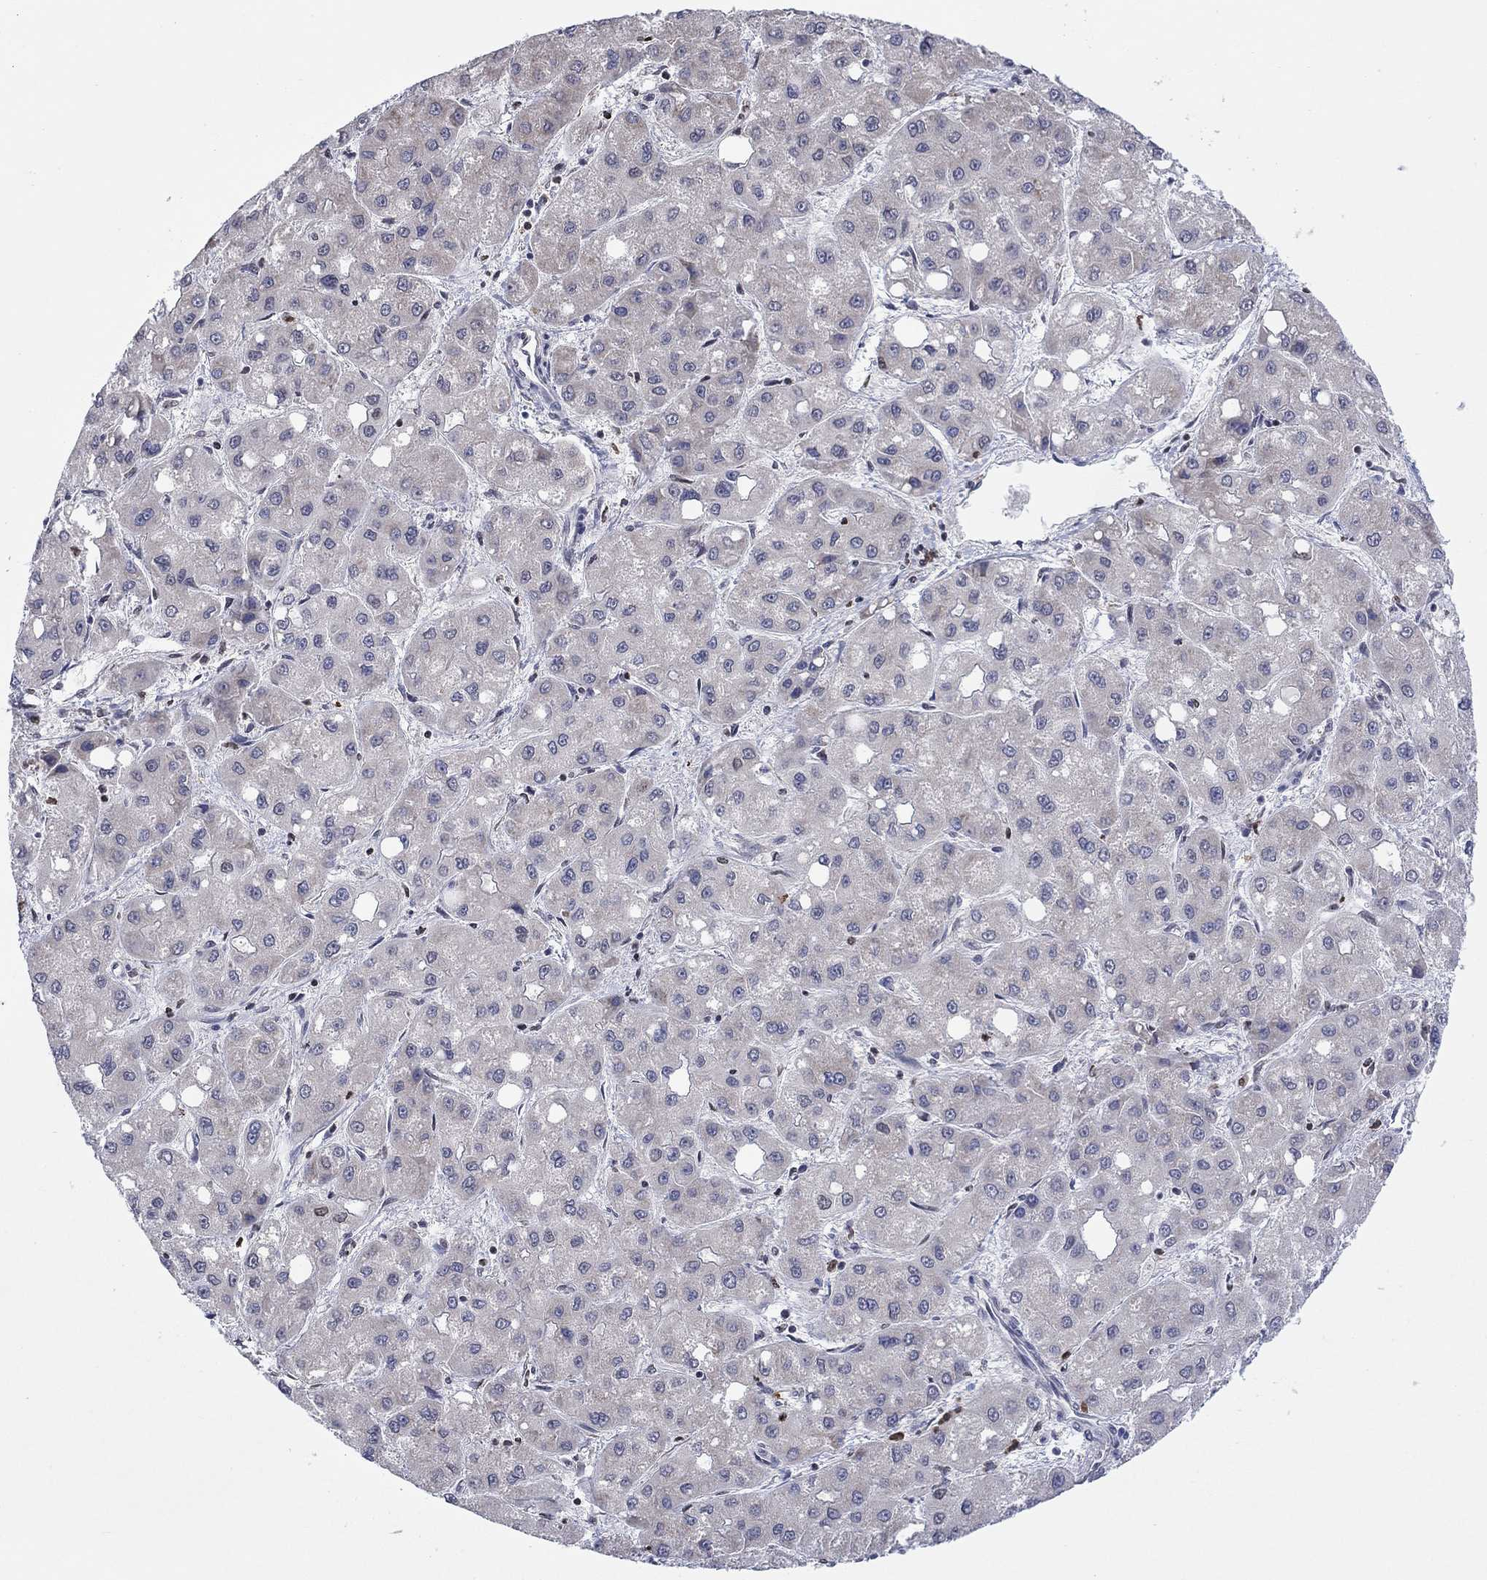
{"staining": {"intensity": "negative", "quantity": "none", "location": "none"}, "tissue": "liver cancer", "cell_type": "Tumor cells", "image_type": "cancer", "snomed": [{"axis": "morphology", "description": "Carcinoma, Hepatocellular, NOS"}, {"axis": "topography", "description": "Liver"}], "caption": "Immunohistochemical staining of human liver hepatocellular carcinoma shows no significant expression in tumor cells.", "gene": "MTRFR", "patient": {"sex": "male", "age": 73}}